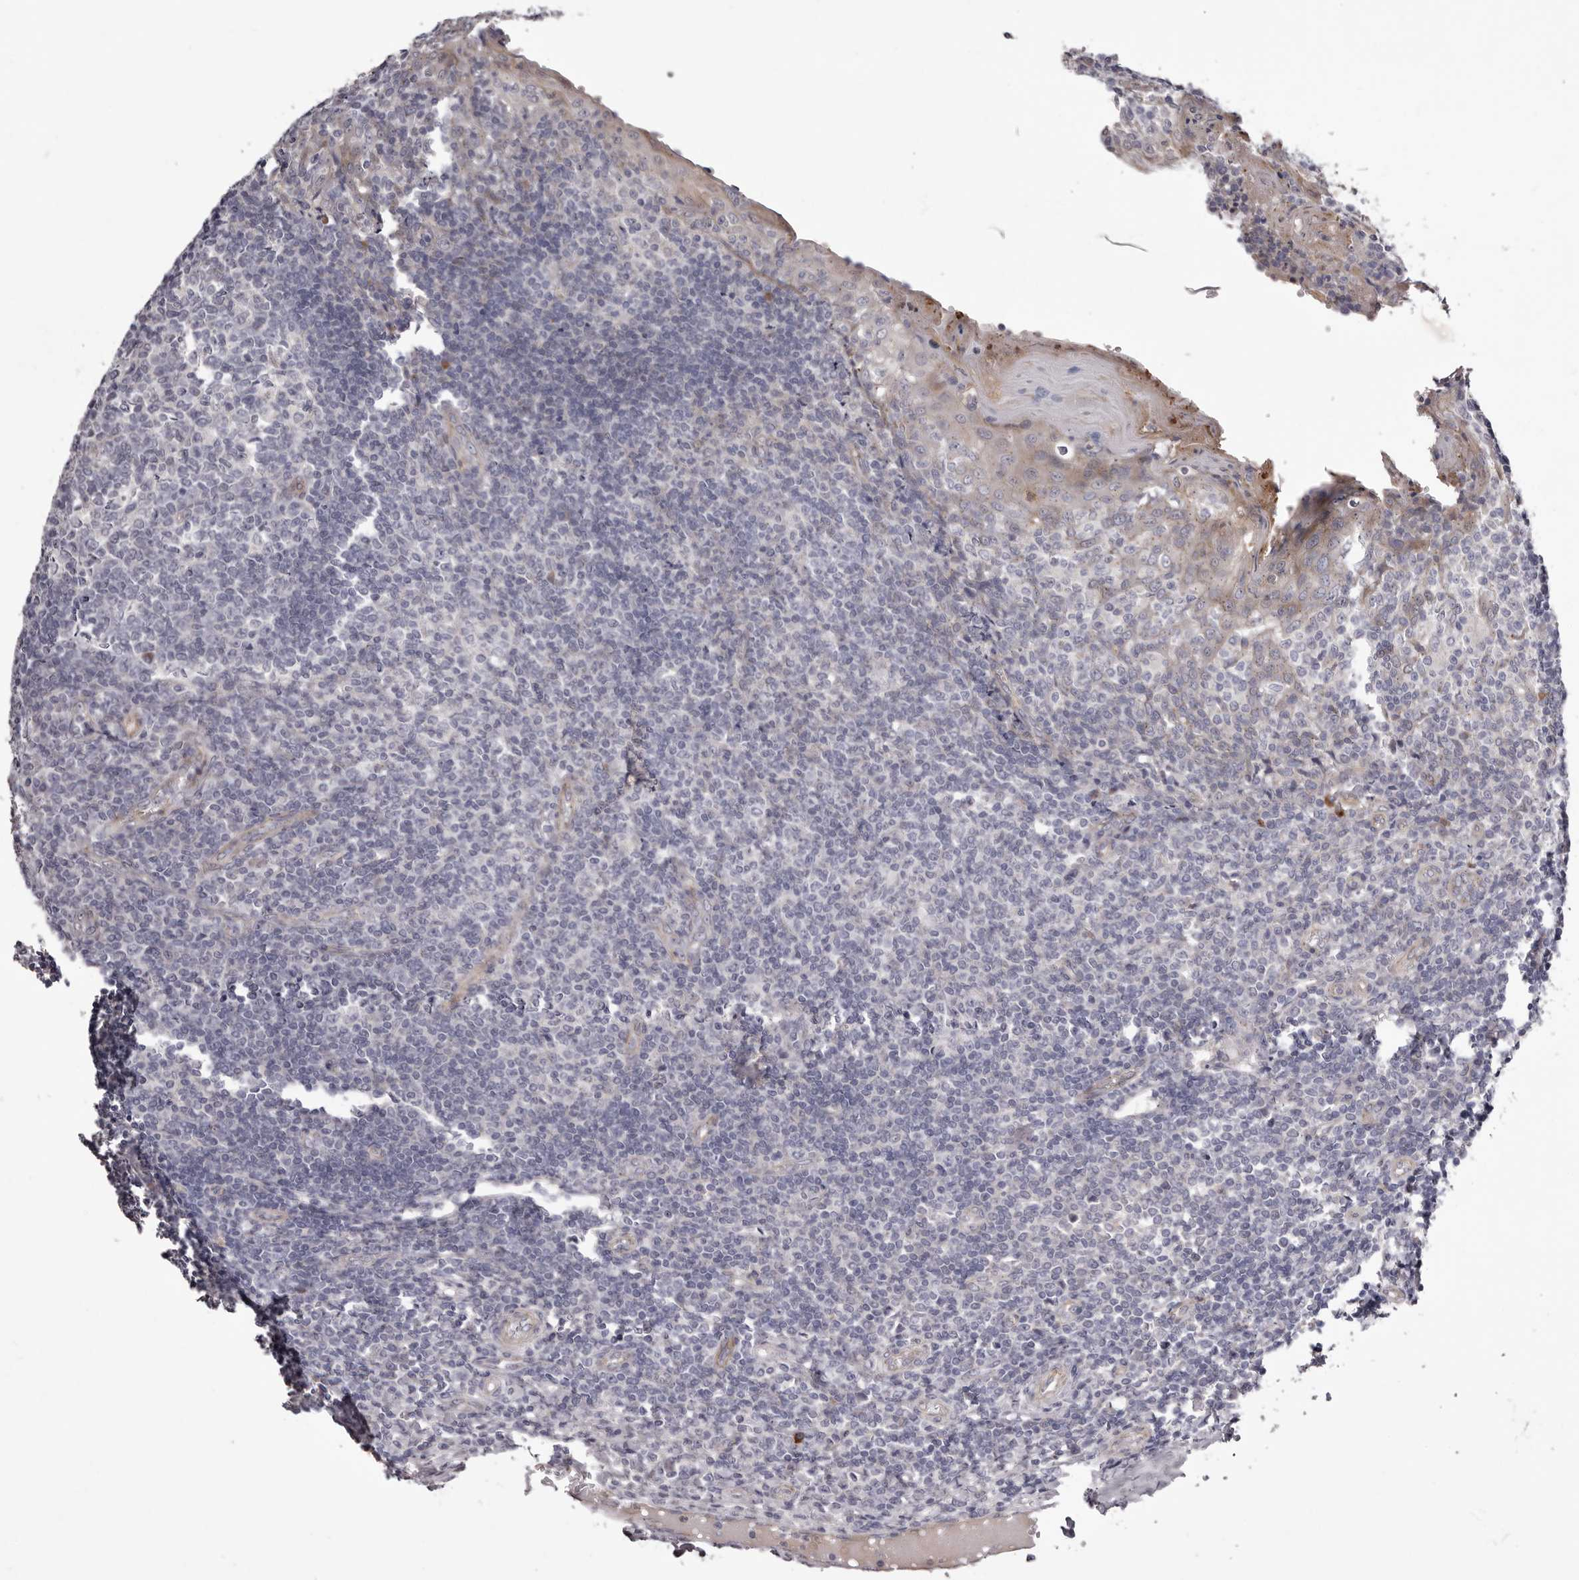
{"staining": {"intensity": "negative", "quantity": "none", "location": "none"}, "tissue": "tonsil", "cell_type": "Germinal center cells", "image_type": "normal", "snomed": [{"axis": "morphology", "description": "Normal tissue, NOS"}, {"axis": "topography", "description": "Tonsil"}], "caption": "Immunohistochemistry (IHC) photomicrograph of benign tonsil: human tonsil stained with DAB demonstrates no significant protein positivity in germinal center cells. The staining was performed using DAB (3,3'-diaminobenzidine) to visualize the protein expression in brown, while the nuclei were stained in blue with hematoxylin (Magnification: 20x).", "gene": "PEG10", "patient": {"sex": "female", "age": 19}}